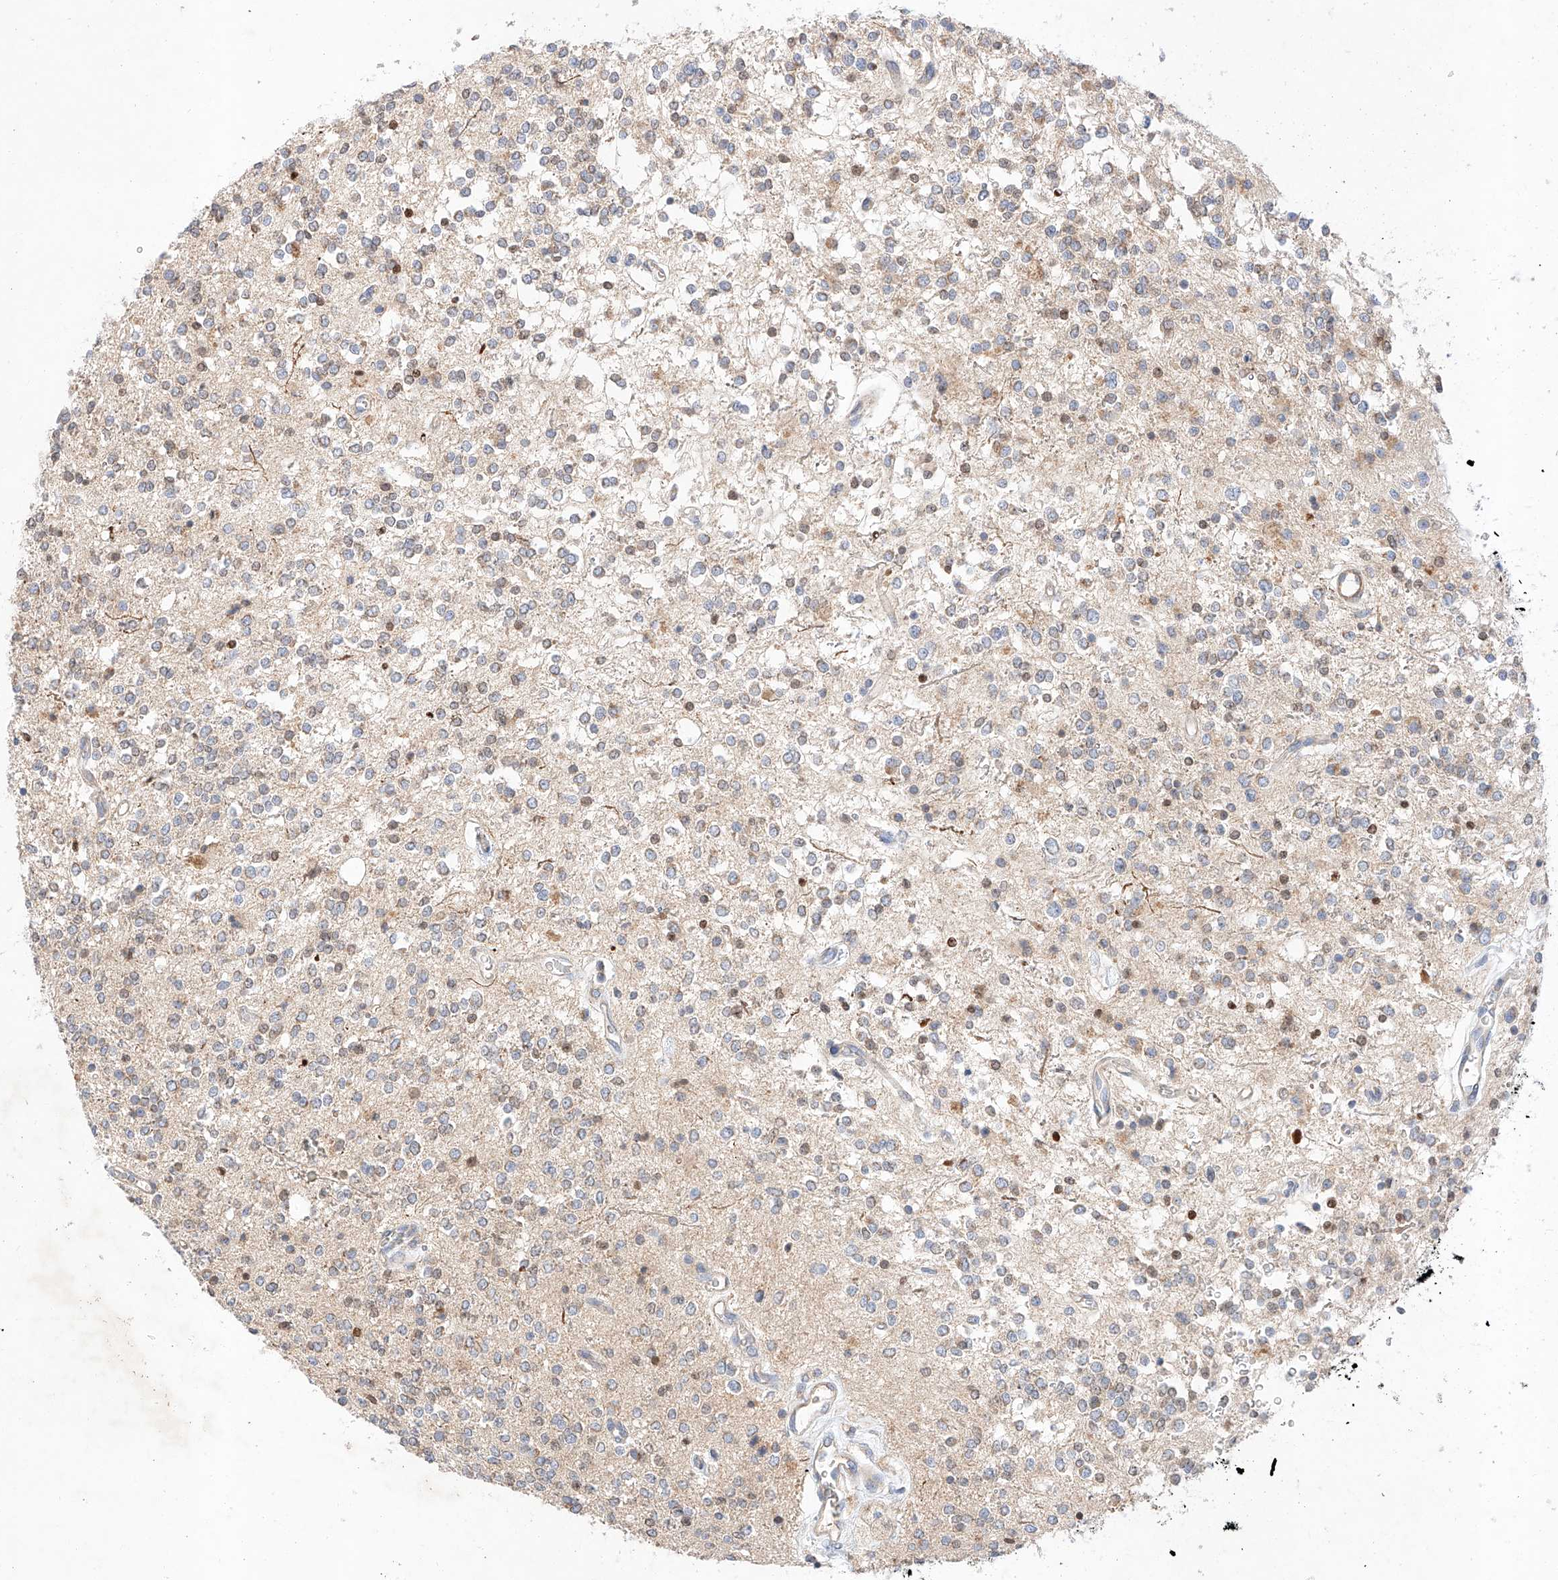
{"staining": {"intensity": "negative", "quantity": "none", "location": "none"}, "tissue": "glioma", "cell_type": "Tumor cells", "image_type": "cancer", "snomed": [{"axis": "morphology", "description": "Glioma, malignant, High grade"}, {"axis": "topography", "description": "Brain"}], "caption": "This is a micrograph of immunohistochemistry staining of malignant high-grade glioma, which shows no staining in tumor cells. The staining was performed using DAB (3,3'-diaminobenzidine) to visualize the protein expression in brown, while the nuclei were stained in blue with hematoxylin (Magnification: 20x).", "gene": "C6orf118", "patient": {"sex": "male", "age": 34}}